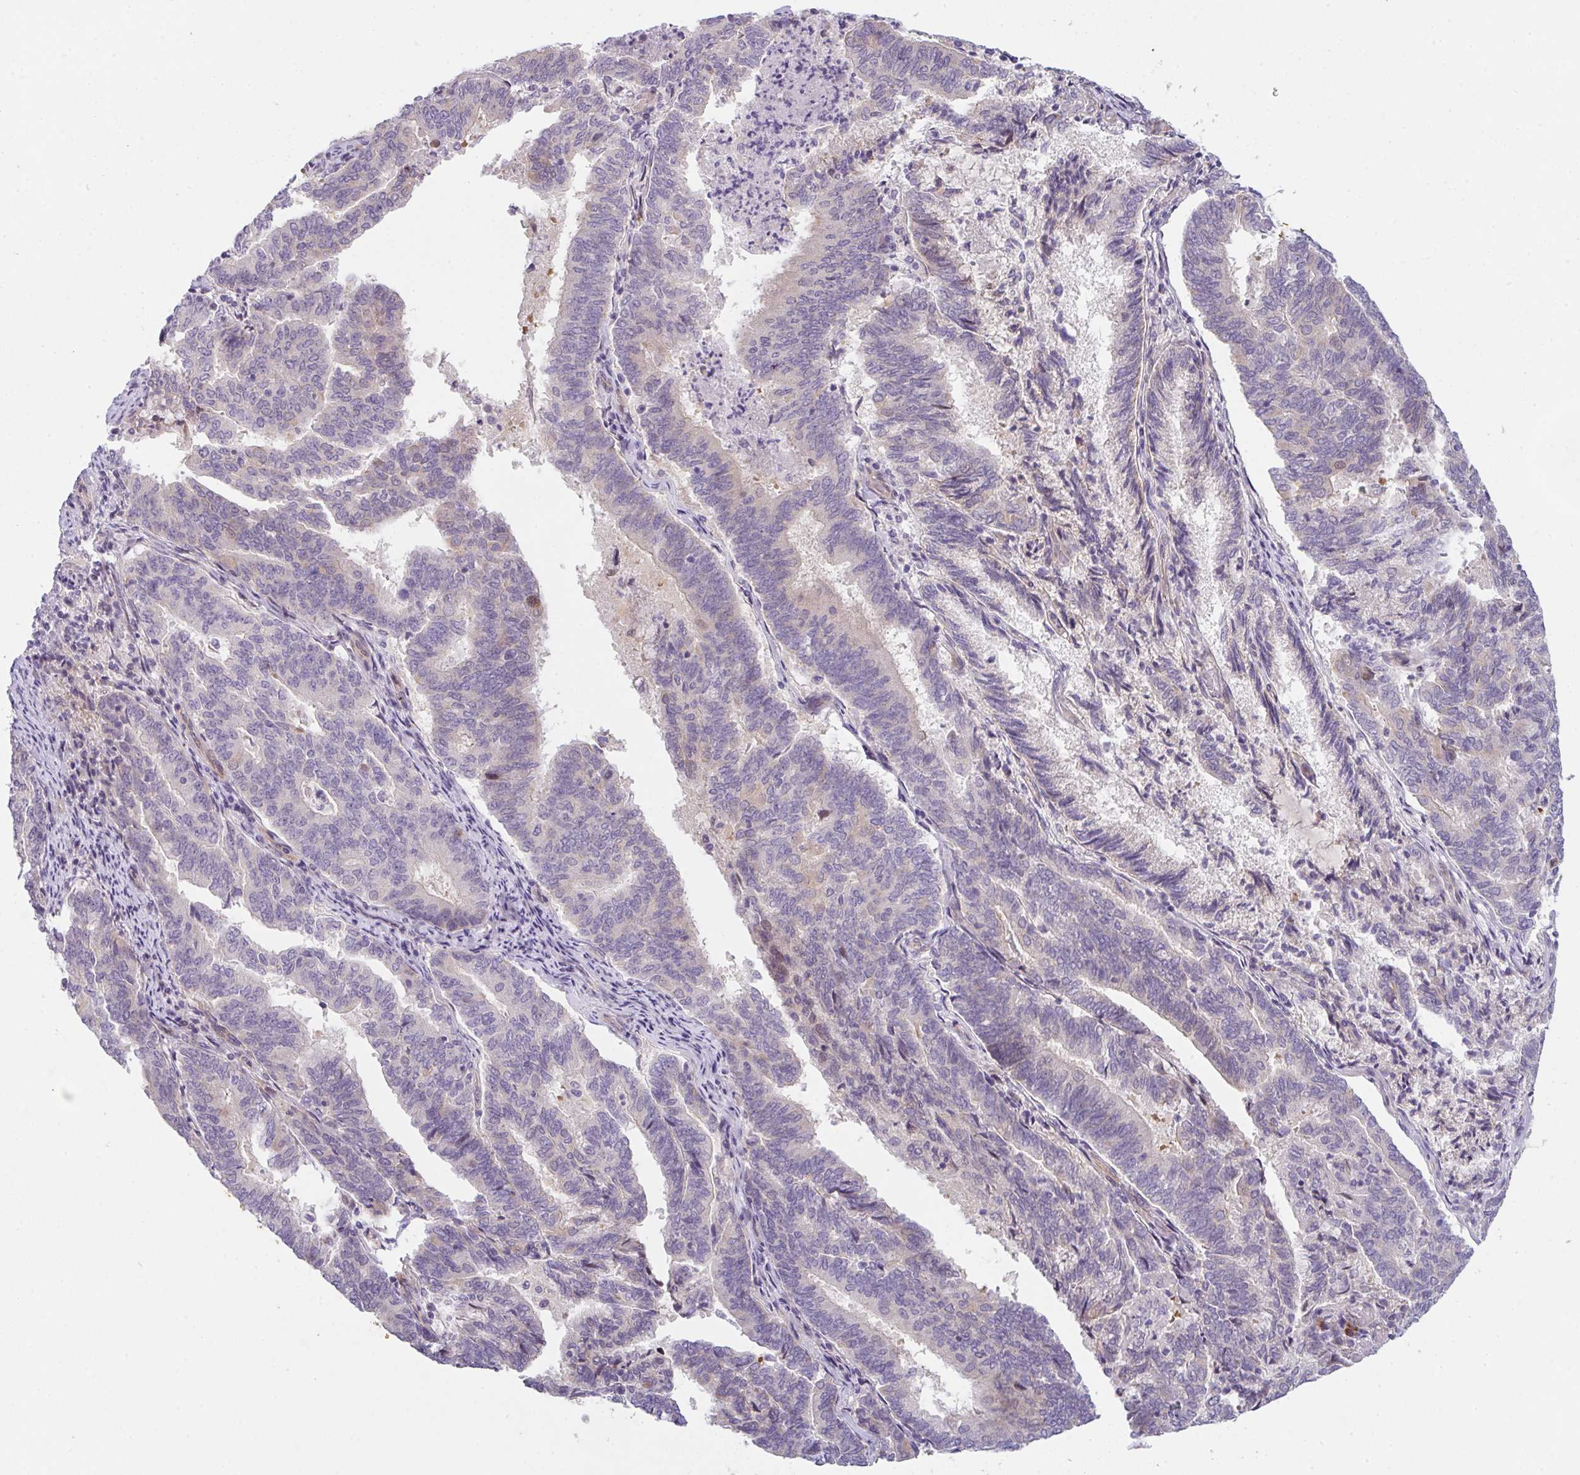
{"staining": {"intensity": "negative", "quantity": "none", "location": "none"}, "tissue": "endometrial cancer", "cell_type": "Tumor cells", "image_type": "cancer", "snomed": [{"axis": "morphology", "description": "Adenocarcinoma, NOS"}, {"axis": "topography", "description": "Endometrium"}], "caption": "This is an IHC photomicrograph of human endometrial cancer. There is no positivity in tumor cells.", "gene": "TNFRSF10A", "patient": {"sex": "female", "age": 80}}